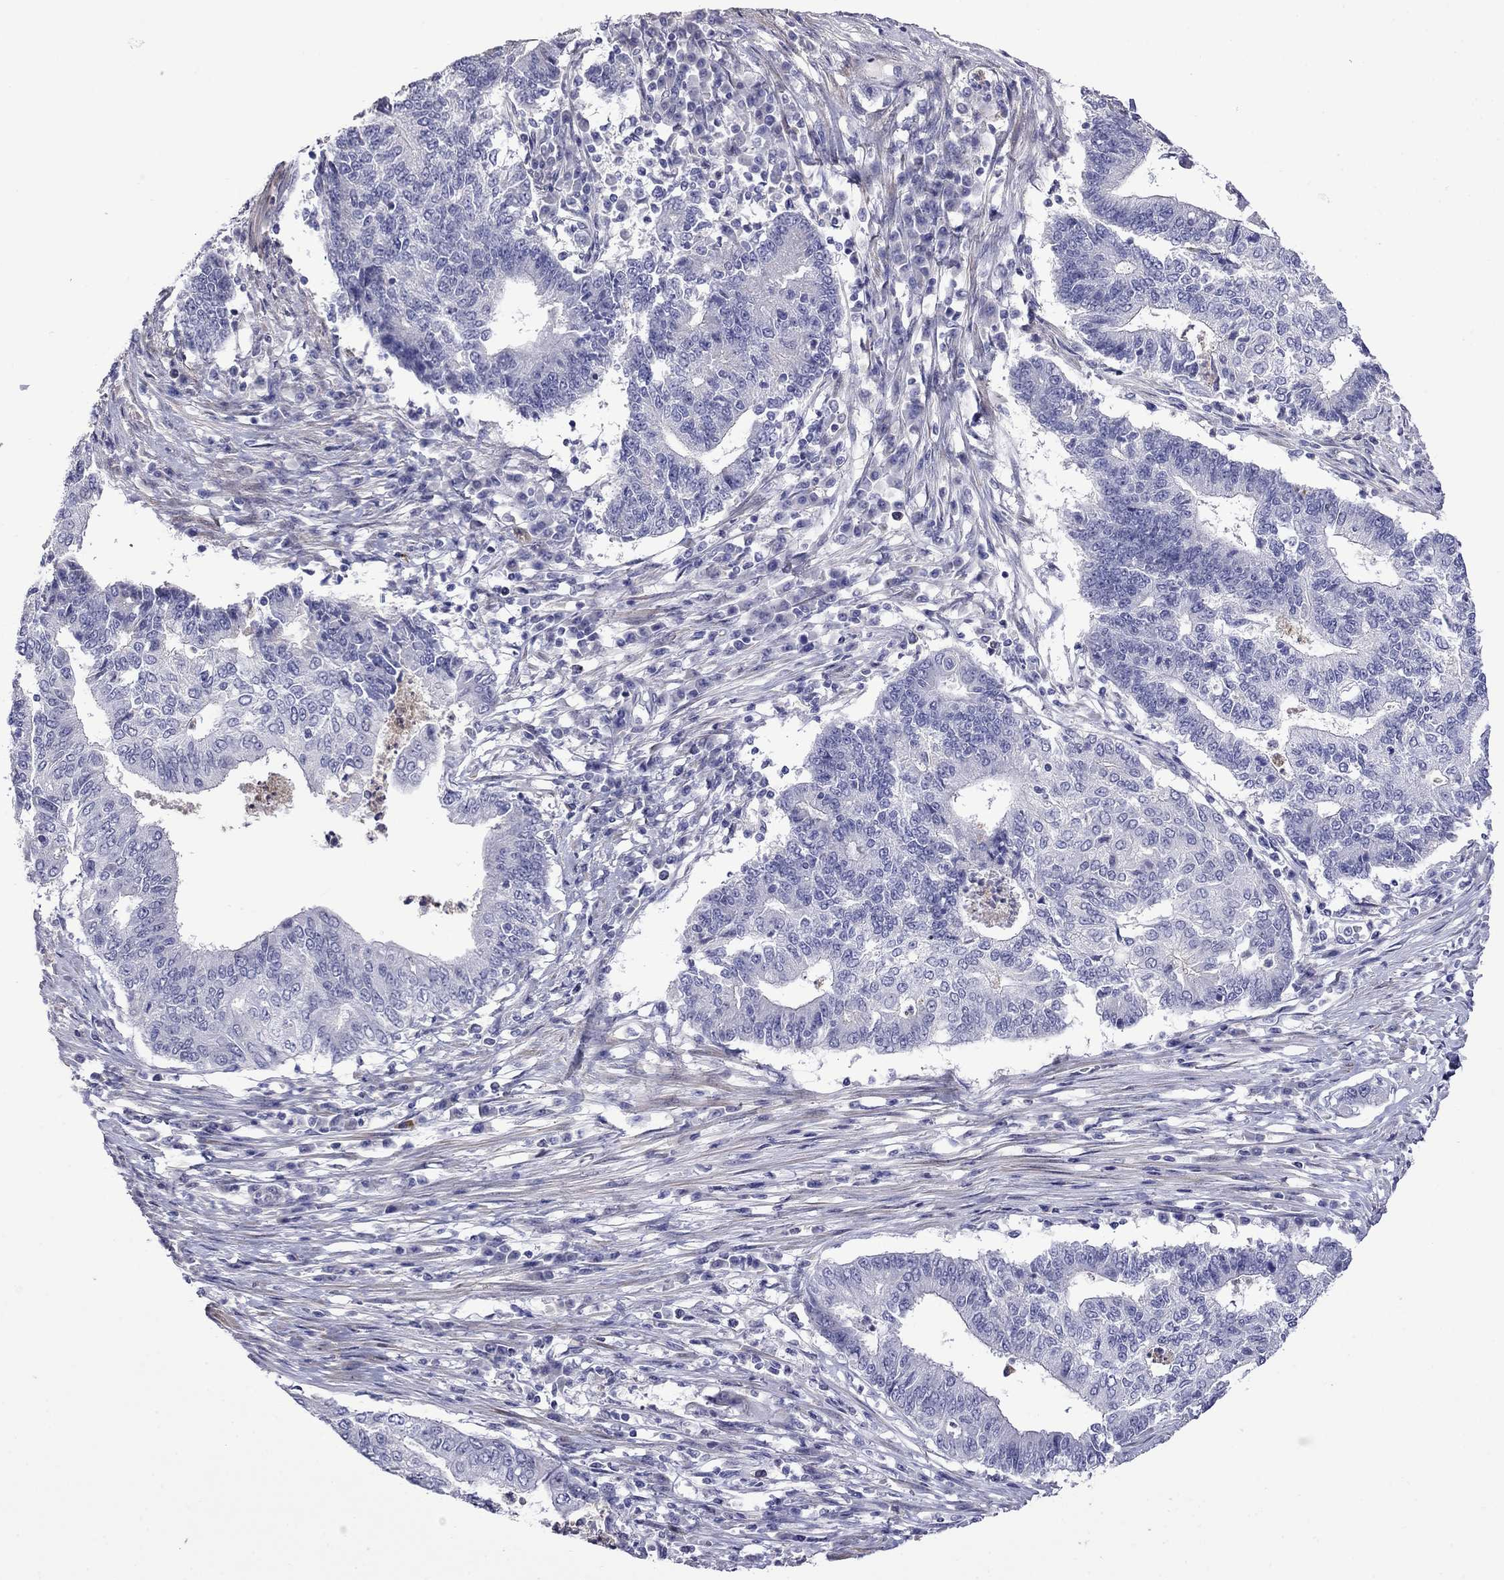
{"staining": {"intensity": "negative", "quantity": "none", "location": "none"}, "tissue": "endometrial cancer", "cell_type": "Tumor cells", "image_type": "cancer", "snomed": [{"axis": "morphology", "description": "Adenocarcinoma, NOS"}, {"axis": "topography", "description": "Uterus"}, {"axis": "topography", "description": "Endometrium"}], "caption": "This is a histopathology image of immunohistochemistry staining of endometrial cancer, which shows no staining in tumor cells.", "gene": "STAR", "patient": {"sex": "female", "age": 54}}